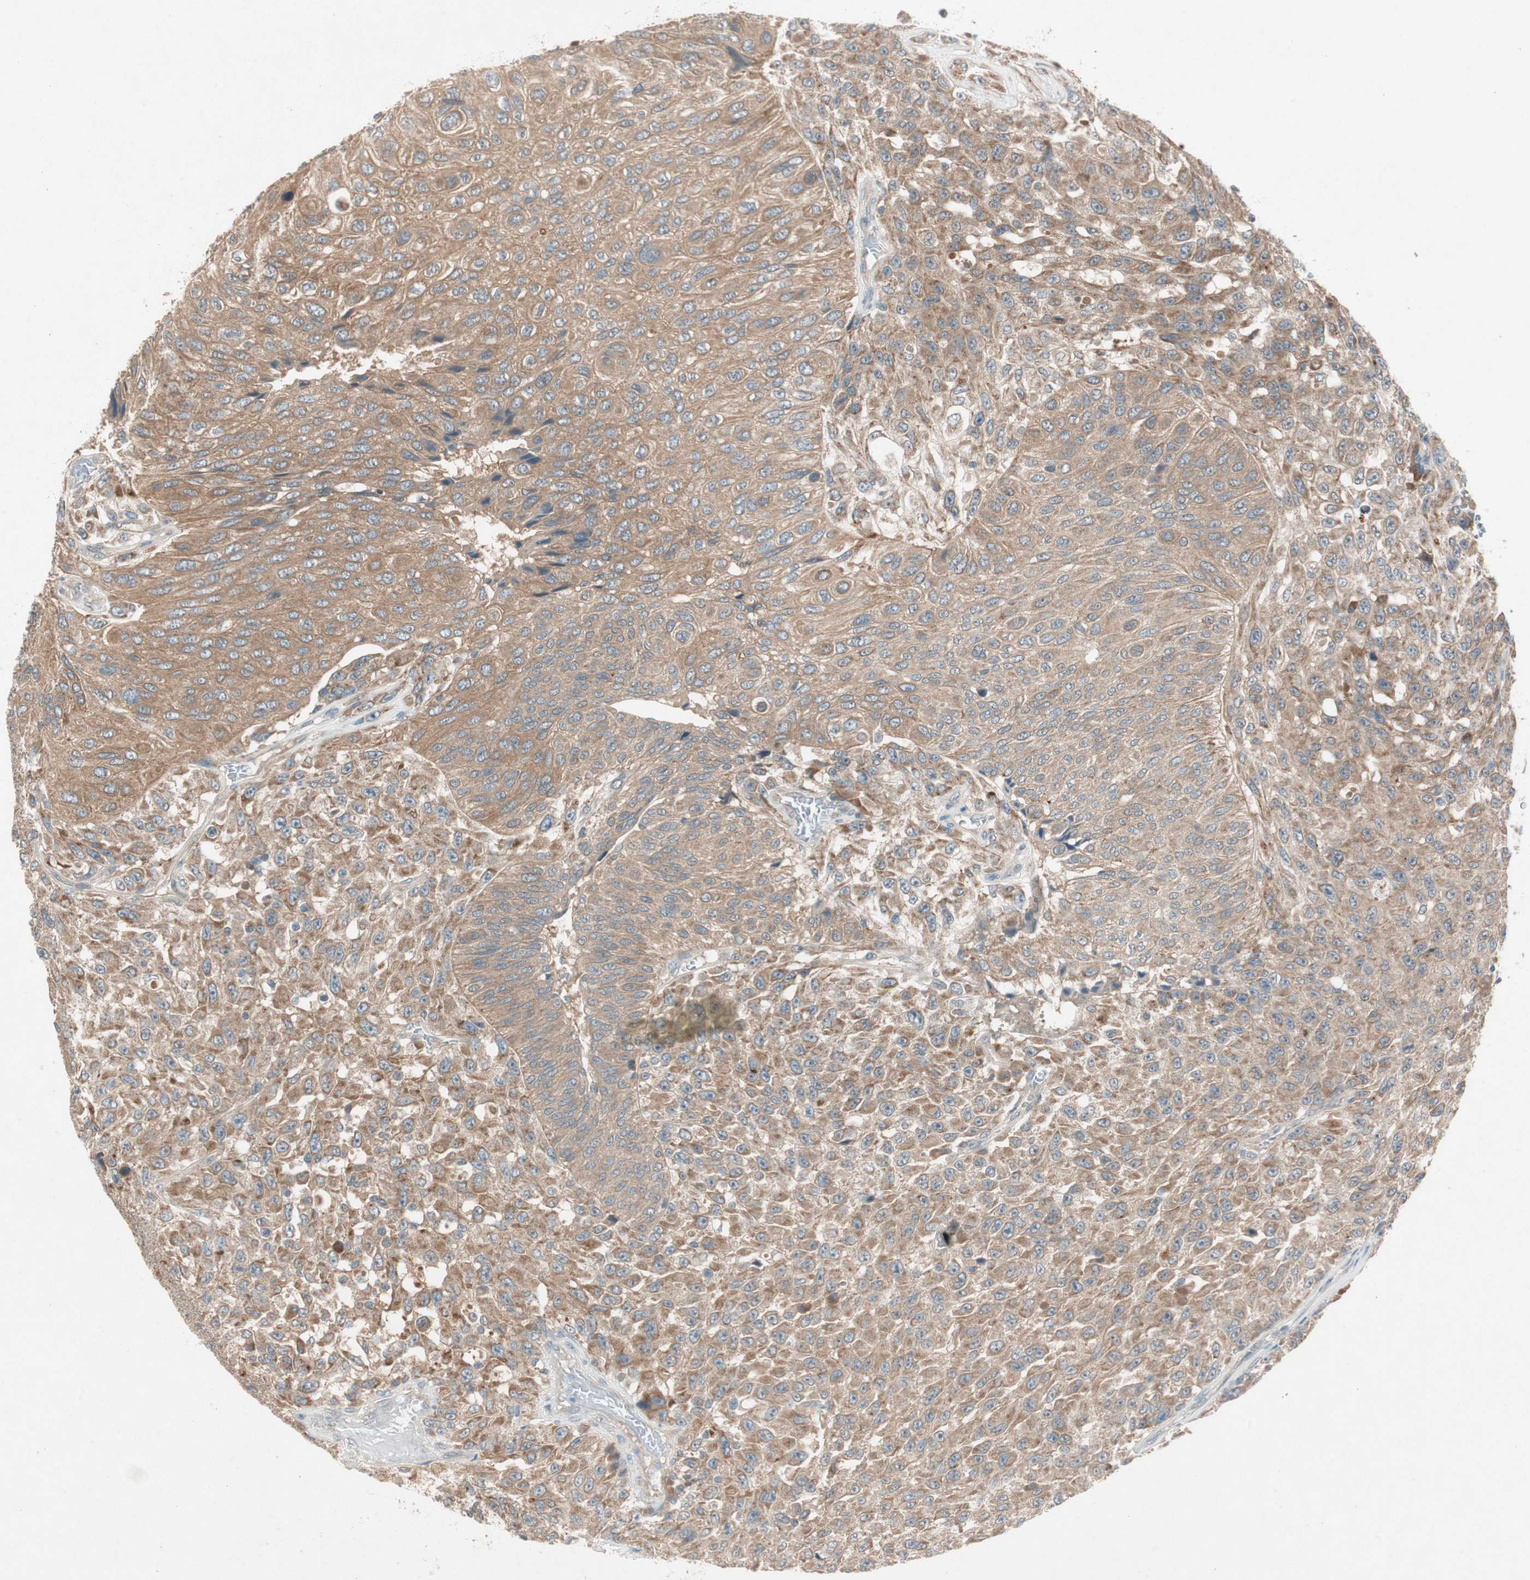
{"staining": {"intensity": "moderate", "quantity": ">75%", "location": "cytoplasmic/membranous"}, "tissue": "urothelial cancer", "cell_type": "Tumor cells", "image_type": "cancer", "snomed": [{"axis": "morphology", "description": "Urothelial carcinoma, High grade"}, {"axis": "topography", "description": "Urinary bladder"}], "caption": "Protein staining of urothelial carcinoma (high-grade) tissue shows moderate cytoplasmic/membranous staining in approximately >75% of tumor cells. Nuclei are stained in blue.", "gene": "NCLN", "patient": {"sex": "male", "age": 66}}